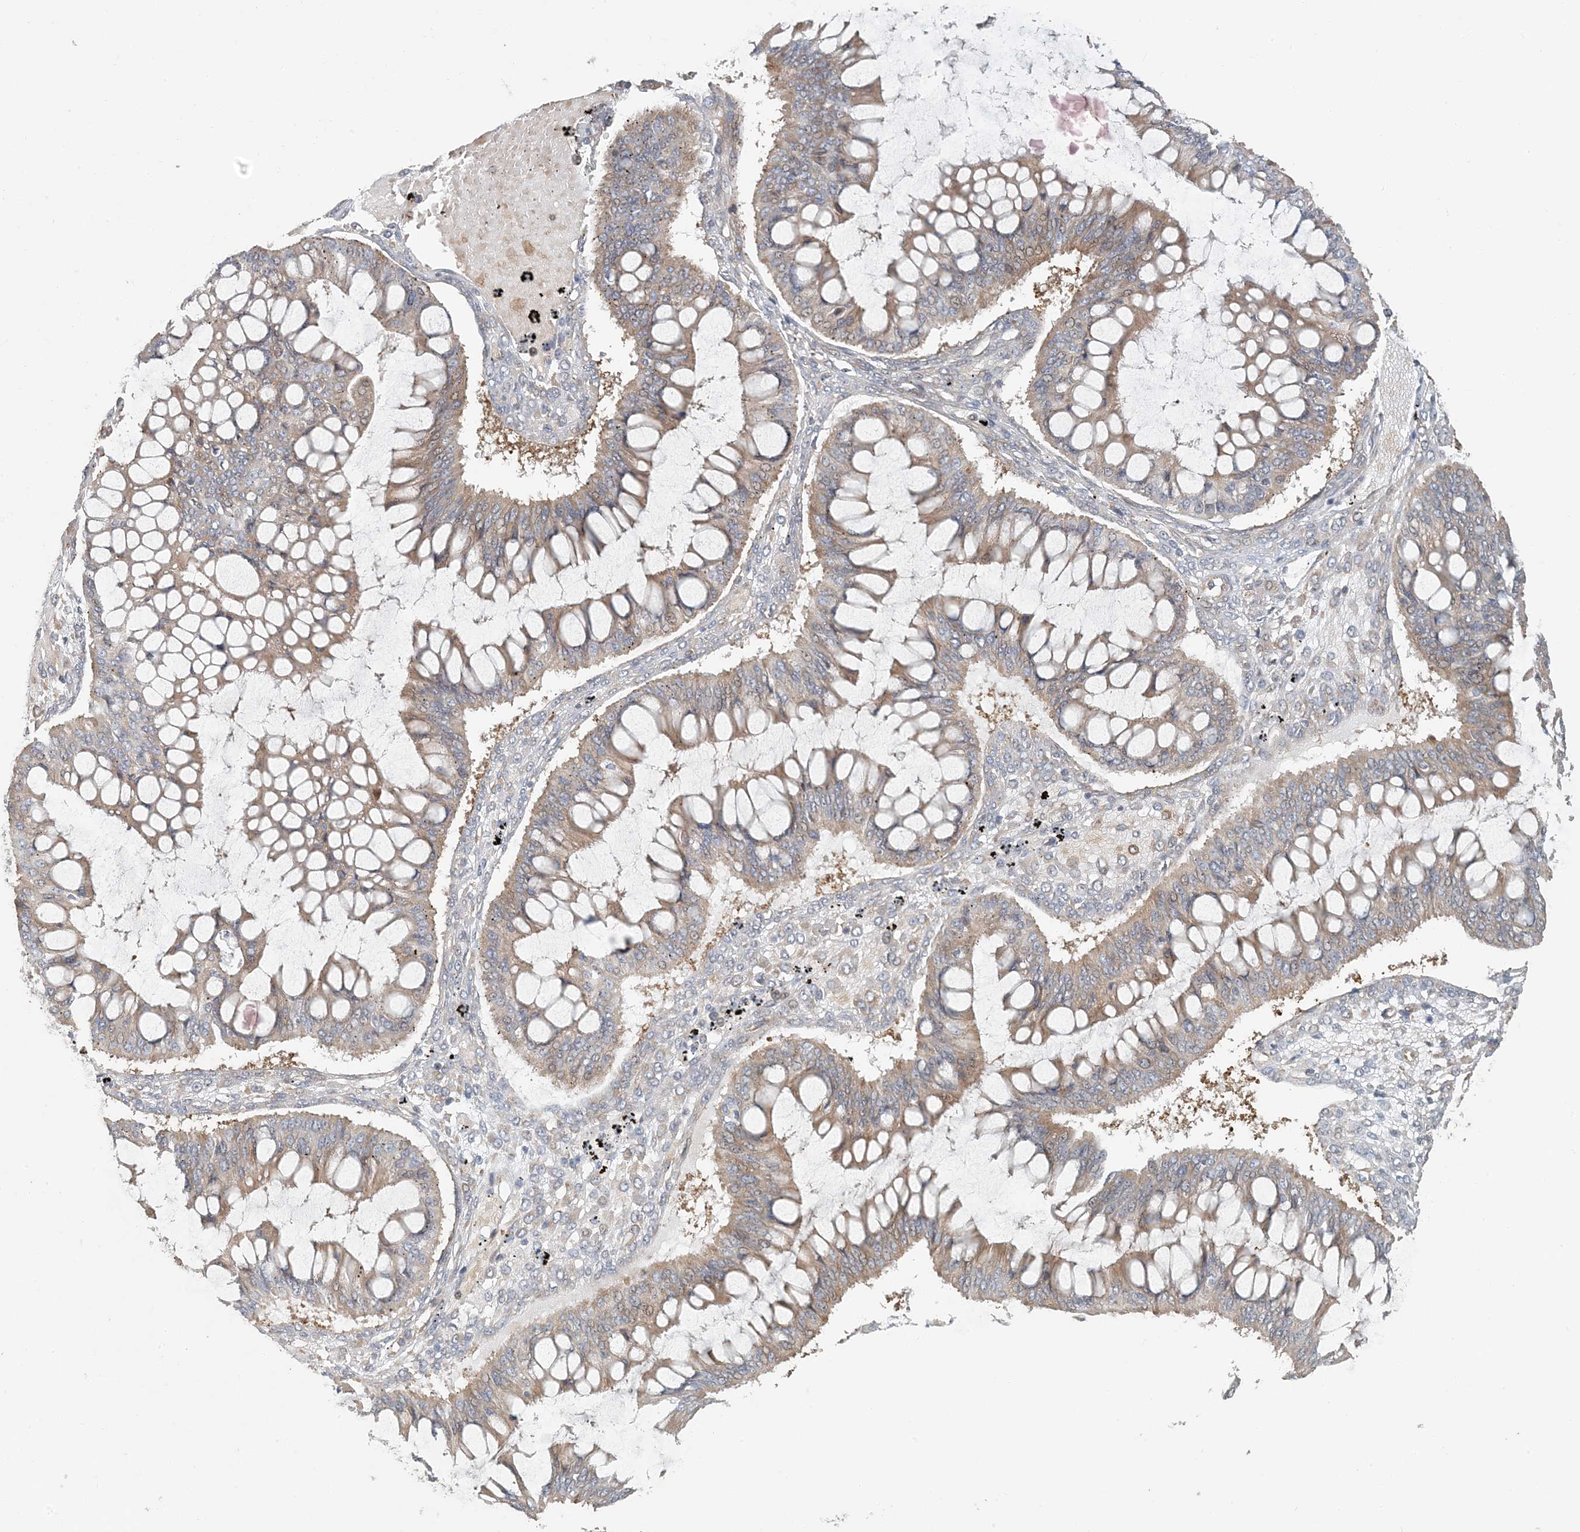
{"staining": {"intensity": "weak", "quantity": ">75%", "location": "cytoplasmic/membranous"}, "tissue": "ovarian cancer", "cell_type": "Tumor cells", "image_type": "cancer", "snomed": [{"axis": "morphology", "description": "Cystadenocarcinoma, mucinous, NOS"}, {"axis": "topography", "description": "Ovary"}], "caption": "Immunohistochemical staining of human mucinous cystadenocarcinoma (ovarian) demonstrates low levels of weak cytoplasmic/membranous expression in about >75% of tumor cells.", "gene": "ATP13A2", "patient": {"sex": "female", "age": 73}}